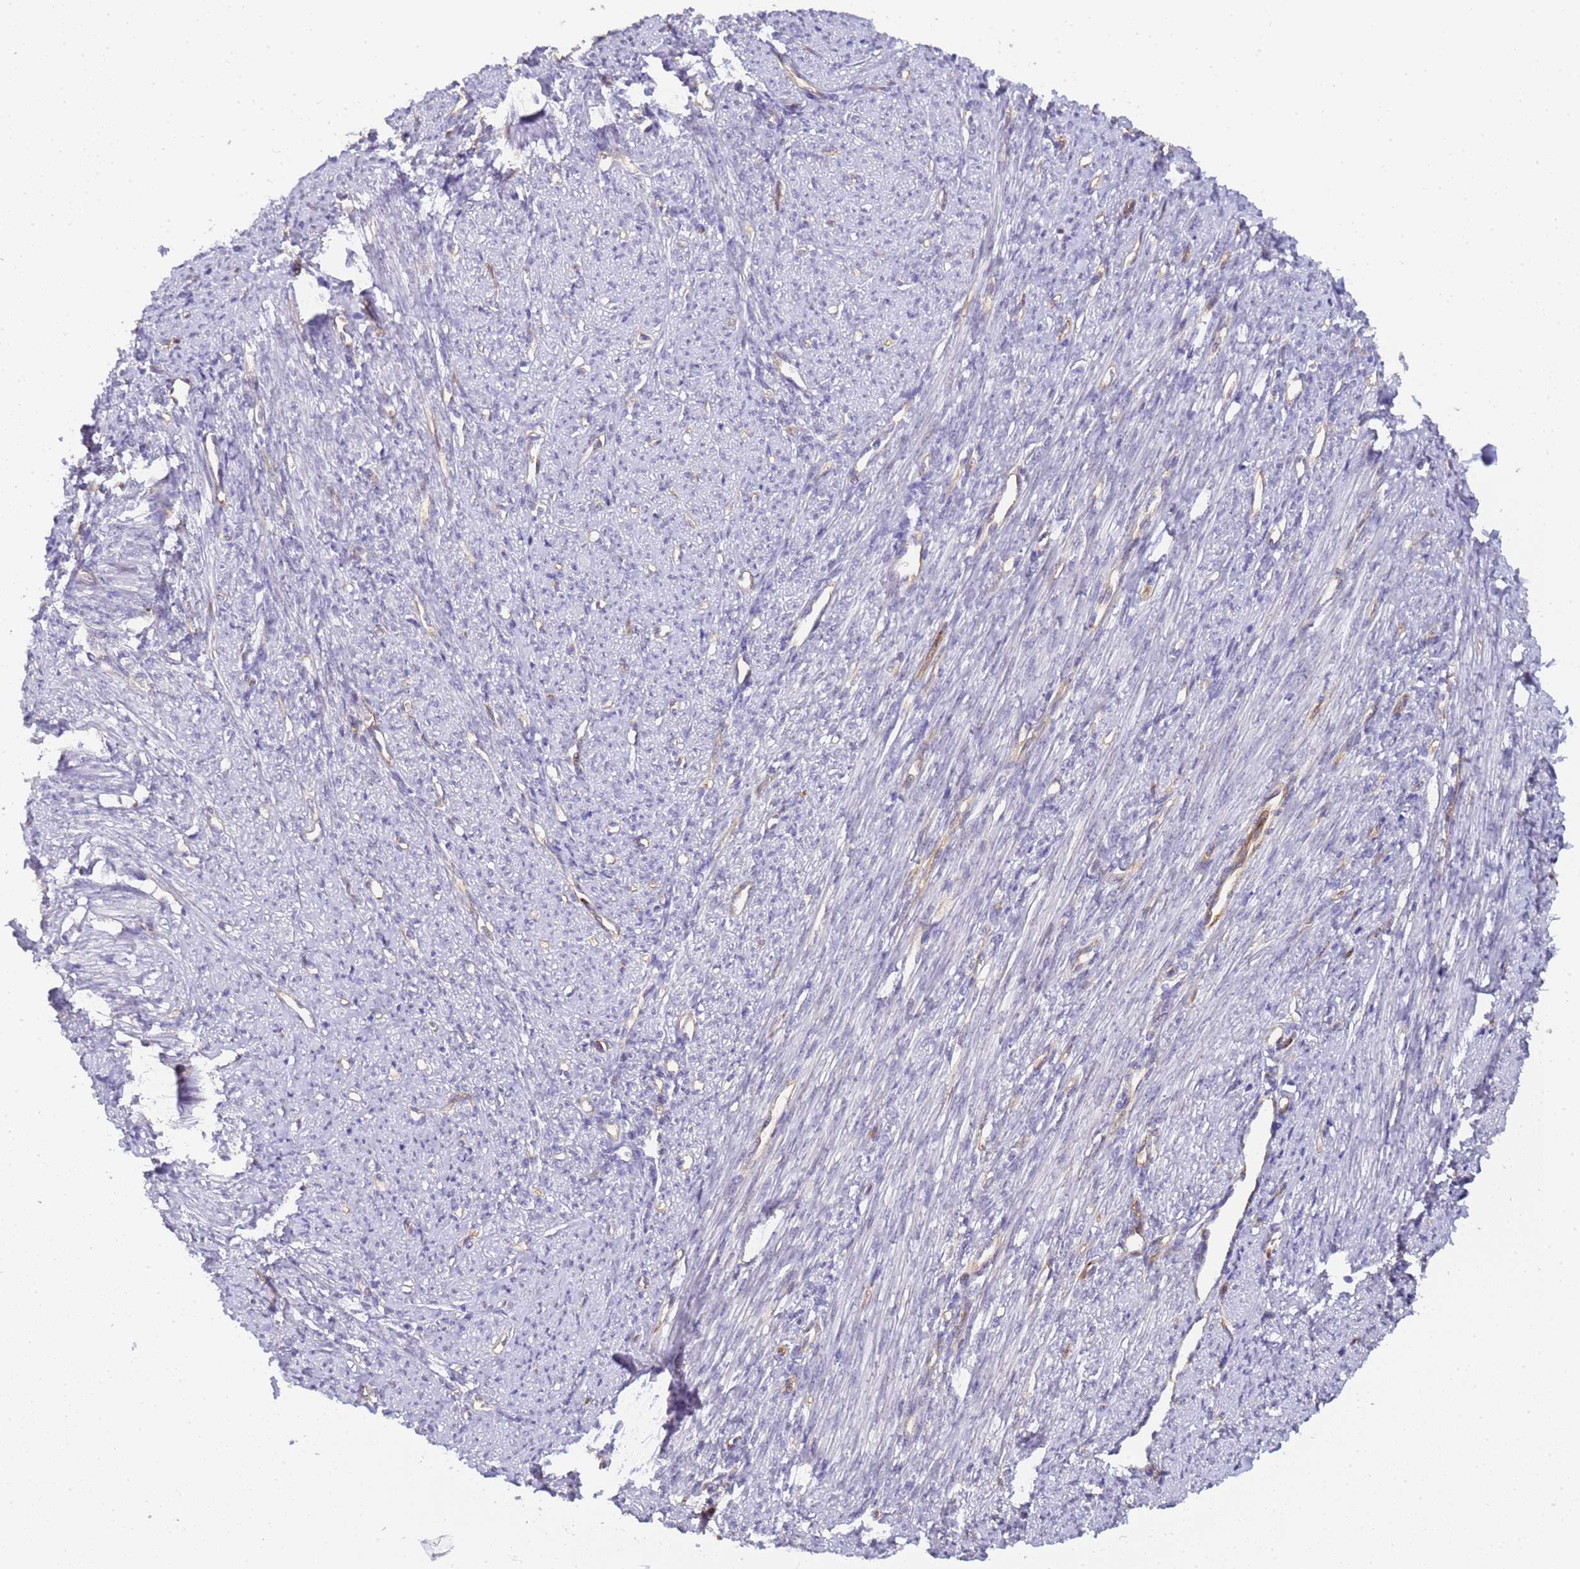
{"staining": {"intensity": "negative", "quantity": "none", "location": "none"}, "tissue": "smooth muscle", "cell_type": "Smooth muscle cells", "image_type": "normal", "snomed": [{"axis": "morphology", "description": "Normal tissue, NOS"}, {"axis": "topography", "description": "Smooth muscle"}, {"axis": "topography", "description": "Uterus"}], "caption": "High power microscopy image of an IHC histopathology image of normal smooth muscle, revealing no significant staining in smooth muscle cells. The staining is performed using DAB (3,3'-diaminobenzidine) brown chromogen with nuclei counter-stained in using hematoxylin.", "gene": "GON4L", "patient": {"sex": "female", "age": 59}}